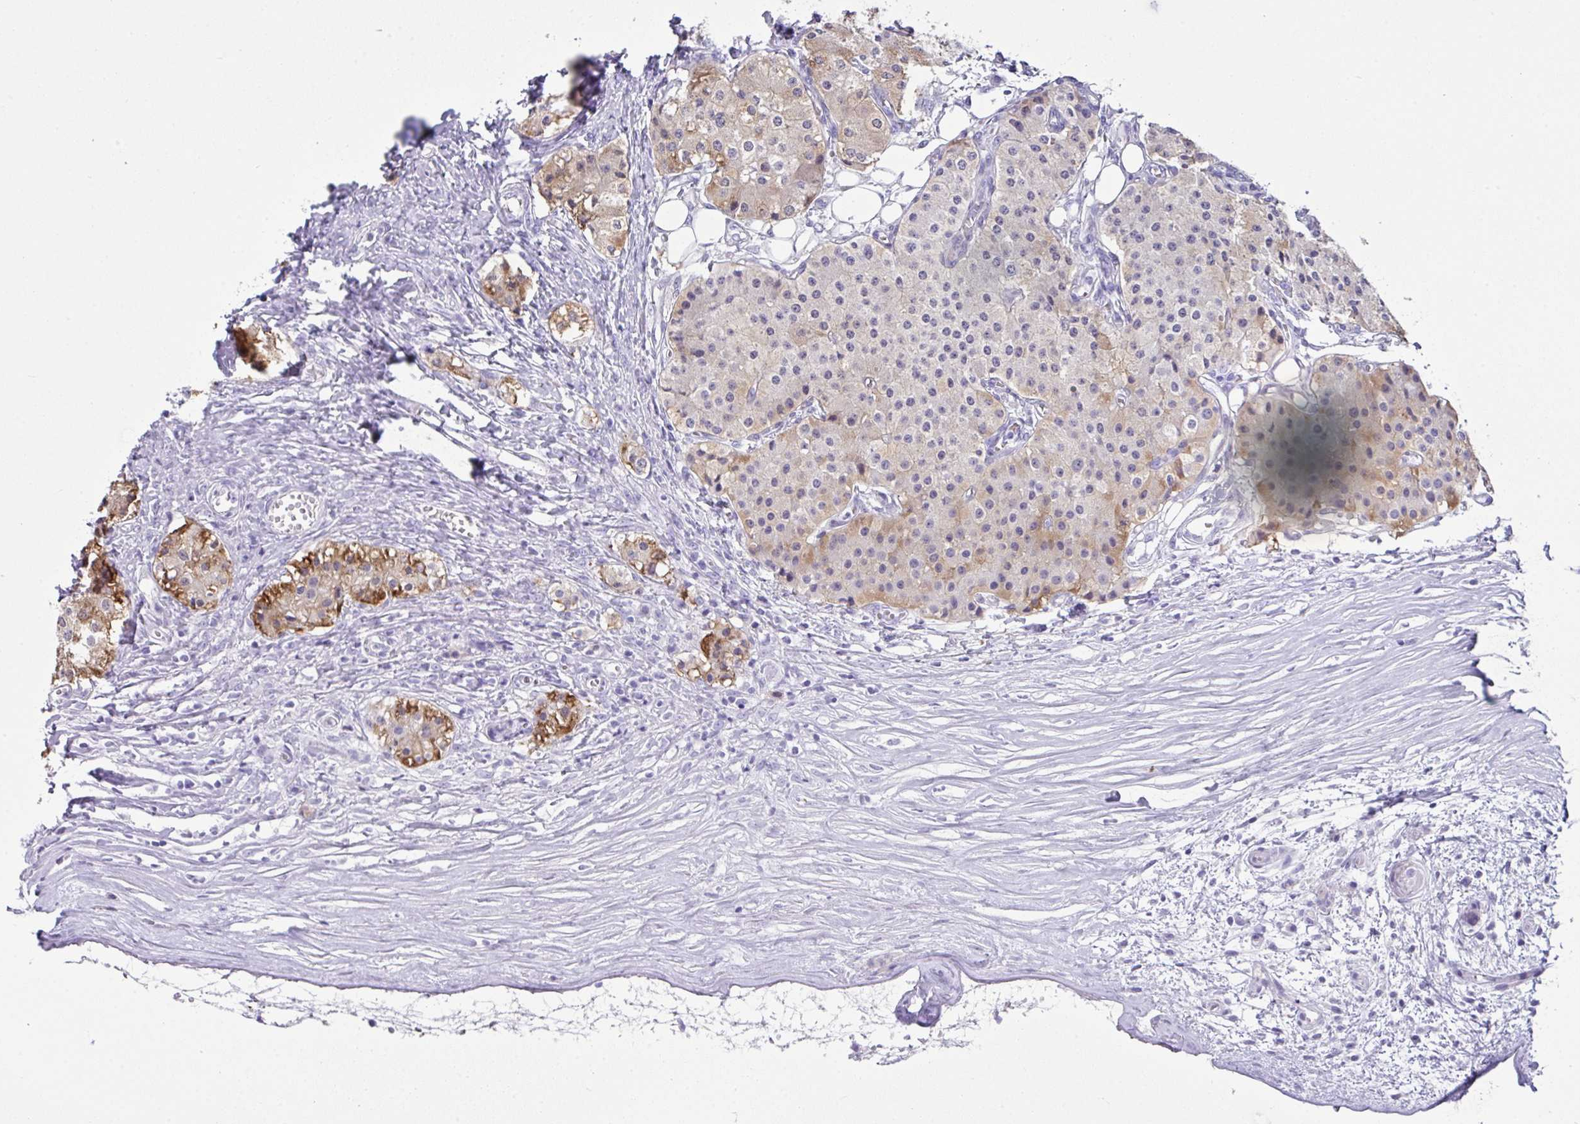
{"staining": {"intensity": "weak", "quantity": "<25%", "location": "cytoplasmic/membranous"}, "tissue": "carcinoid", "cell_type": "Tumor cells", "image_type": "cancer", "snomed": [{"axis": "morphology", "description": "Carcinoid, malignant, NOS"}, {"axis": "topography", "description": "Colon"}], "caption": "Human carcinoid (malignant) stained for a protein using IHC demonstrates no positivity in tumor cells.", "gene": "LGALS4", "patient": {"sex": "female", "age": 52}}